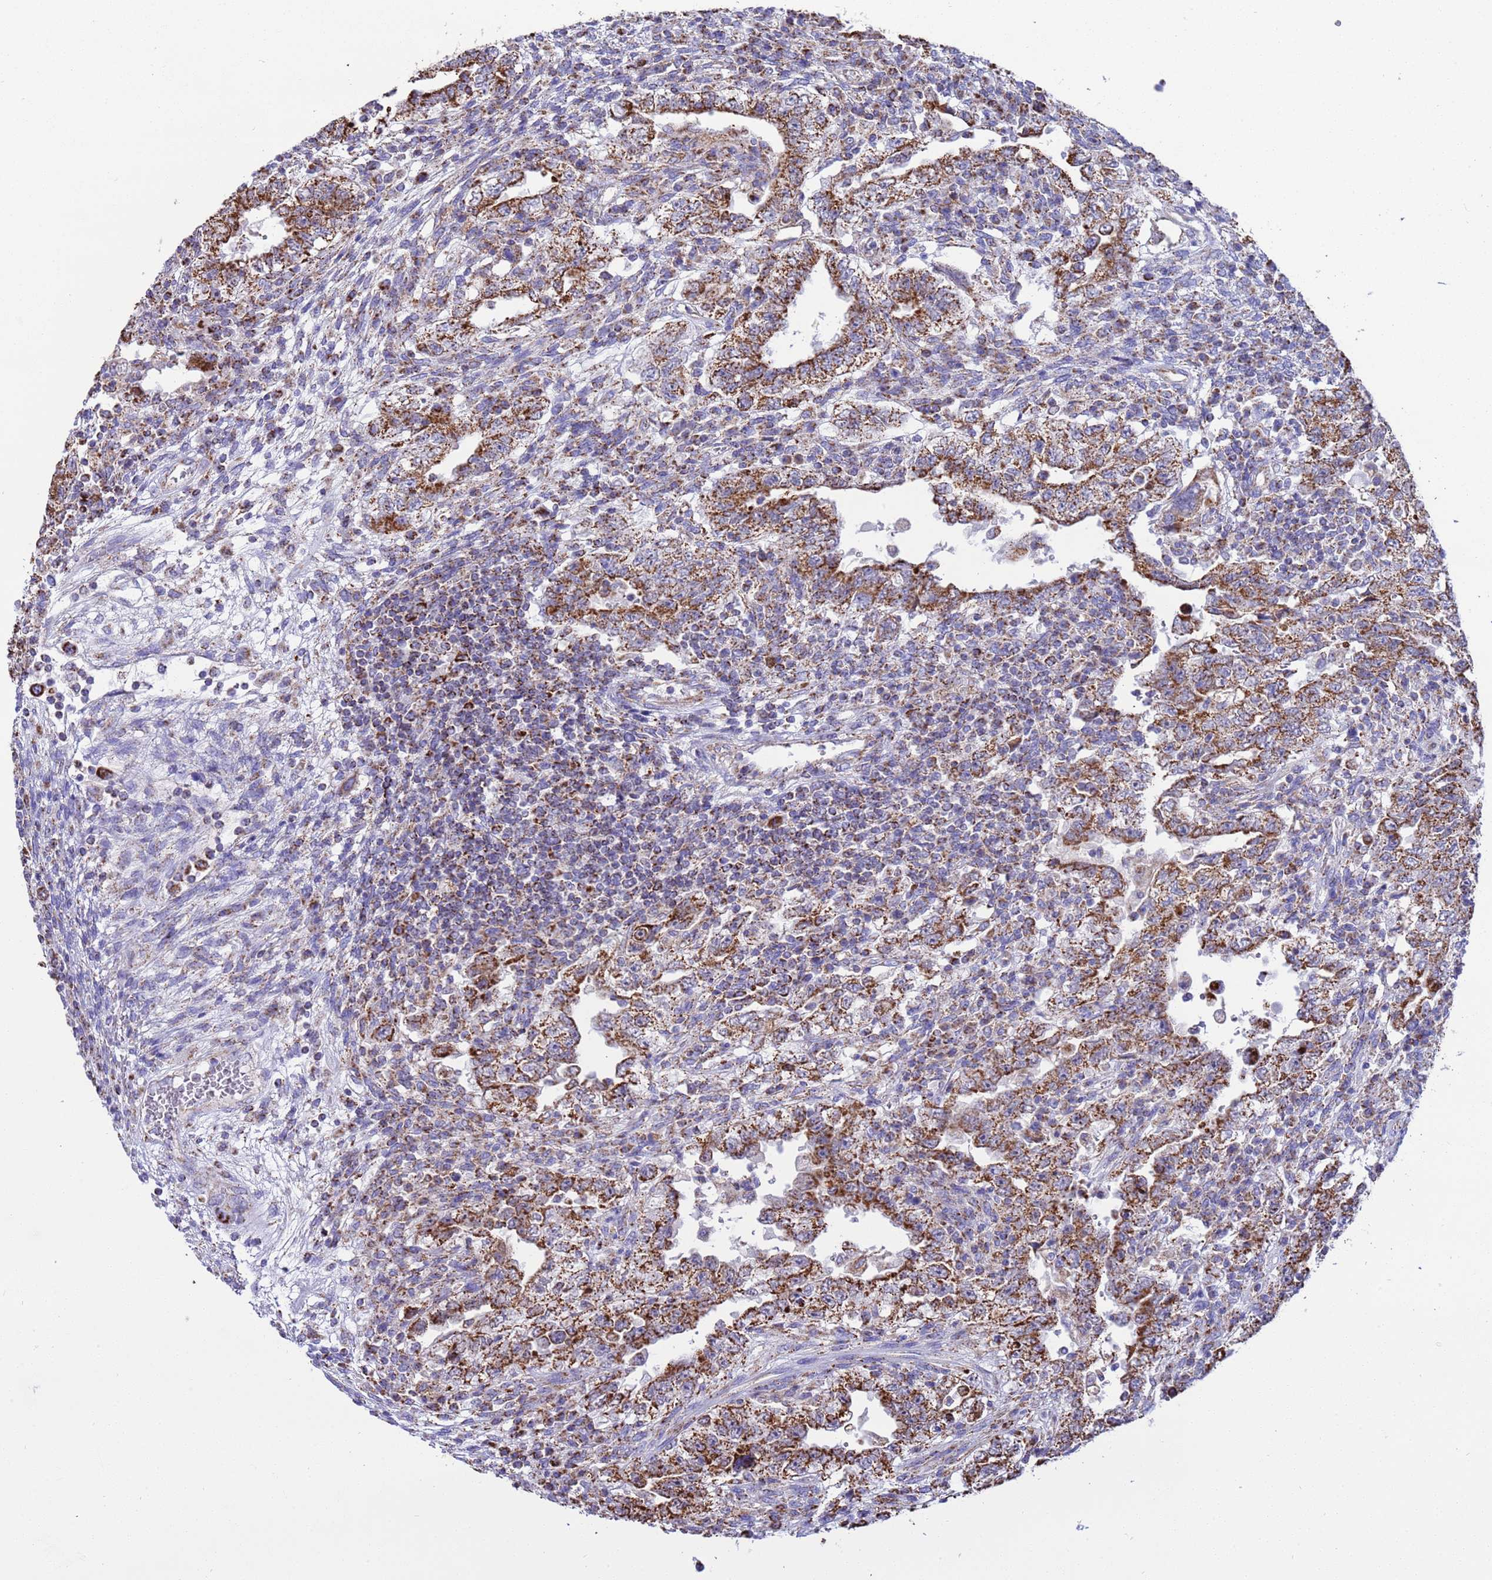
{"staining": {"intensity": "strong", "quantity": ">75%", "location": "cytoplasmic/membranous"}, "tissue": "testis cancer", "cell_type": "Tumor cells", "image_type": "cancer", "snomed": [{"axis": "morphology", "description": "Carcinoma, Embryonal, NOS"}, {"axis": "topography", "description": "Testis"}], "caption": "Approximately >75% of tumor cells in human testis cancer exhibit strong cytoplasmic/membranous protein positivity as visualized by brown immunohistochemical staining.", "gene": "RNF165", "patient": {"sex": "male", "age": 26}}